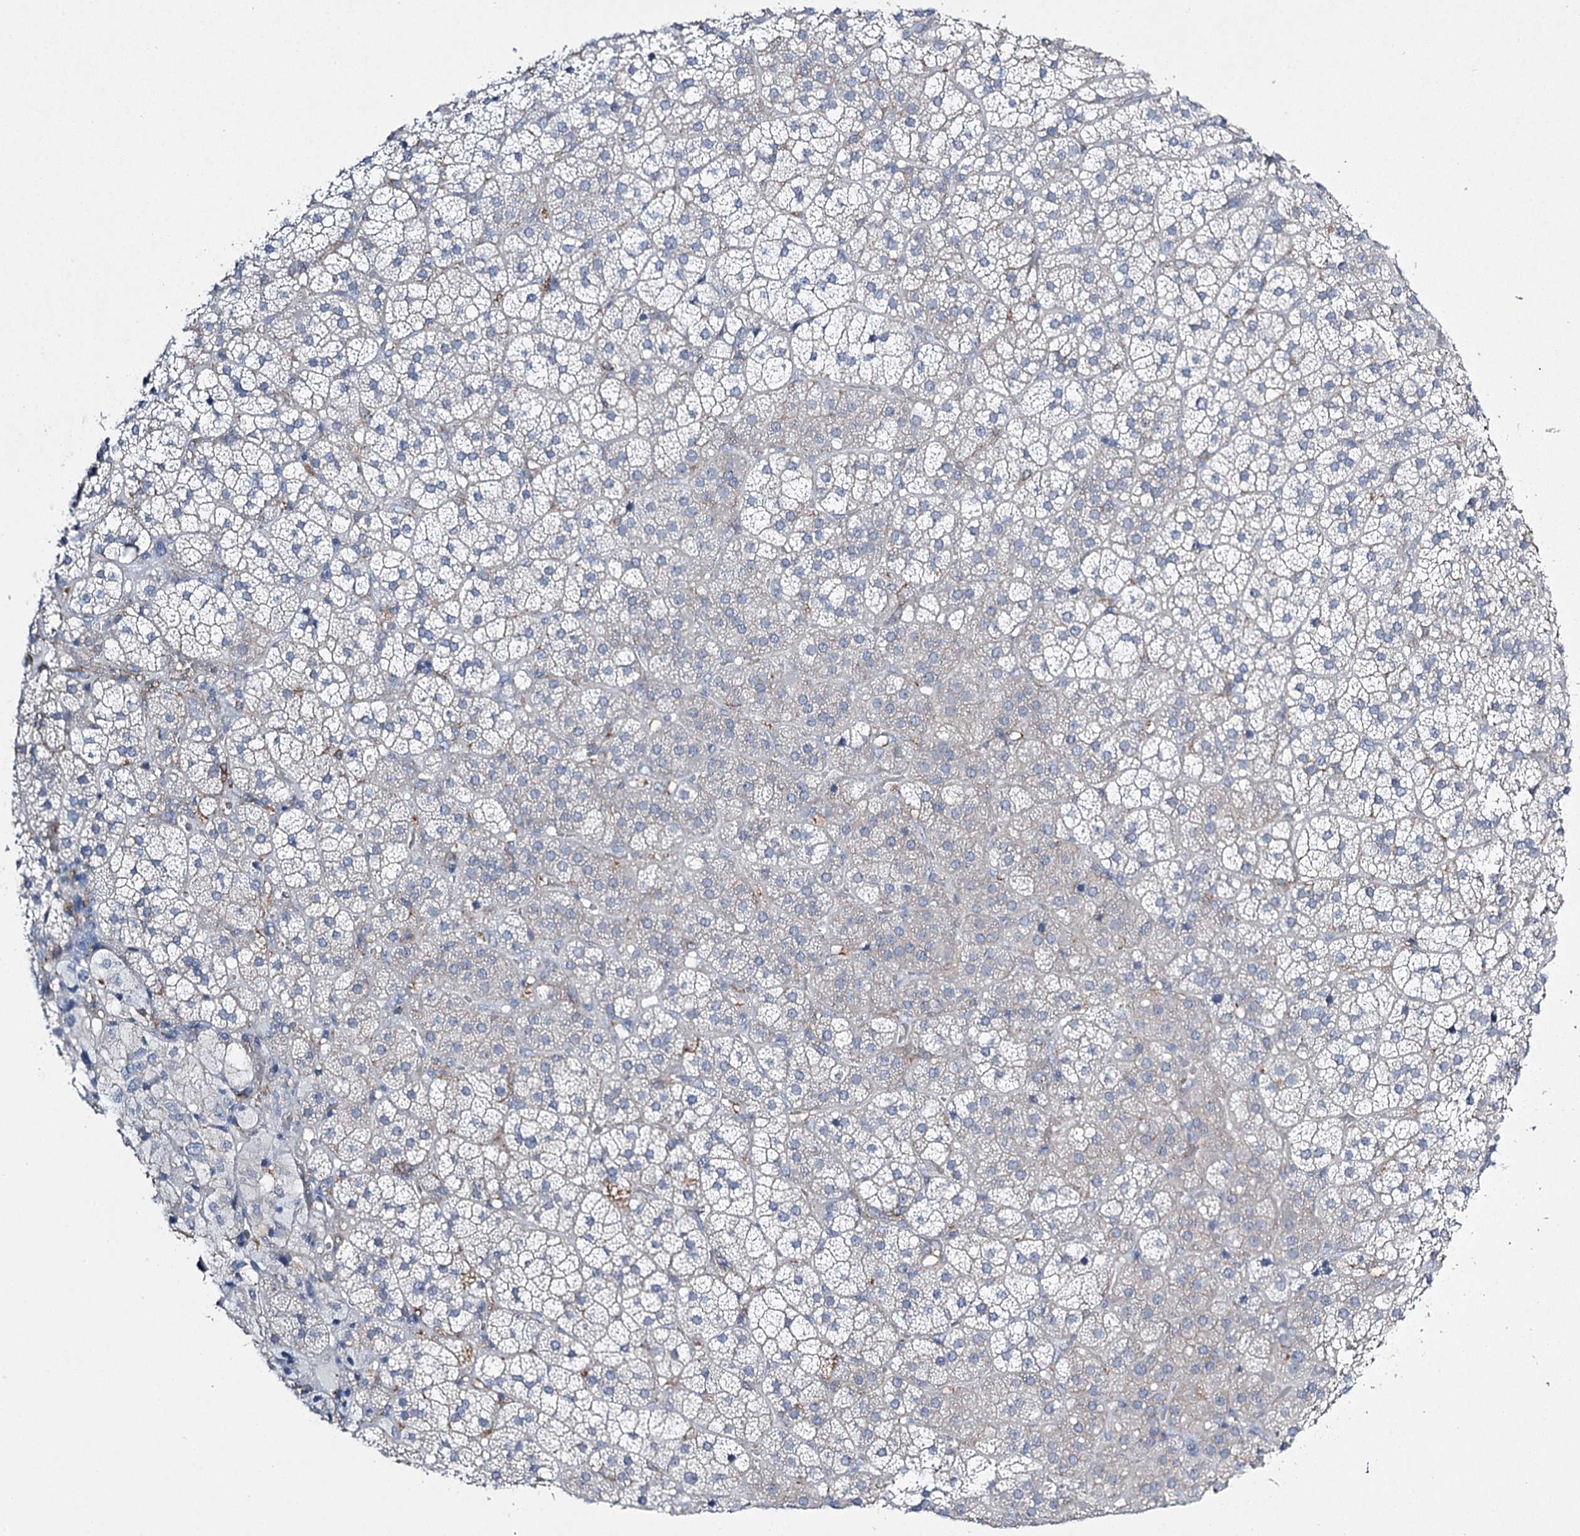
{"staining": {"intensity": "negative", "quantity": "none", "location": "none"}, "tissue": "adrenal gland", "cell_type": "Glandular cells", "image_type": "normal", "snomed": [{"axis": "morphology", "description": "Normal tissue, NOS"}, {"axis": "topography", "description": "Adrenal gland"}], "caption": "Glandular cells are negative for brown protein staining in unremarkable adrenal gland. Brightfield microscopy of immunohistochemistry stained with DAB (brown) and hematoxylin (blue), captured at high magnification.", "gene": "CCDC88A", "patient": {"sex": "female", "age": 44}}